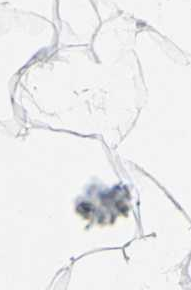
{"staining": {"intensity": "negative", "quantity": "none", "location": "none"}, "tissue": "adipose tissue", "cell_type": "Adipocytes", "image_type": "normal", "snomed": [{"axis": "morphology", "description": "Normal tissue, NOS"}, {"axis": "topography", "description": "Breast"}, {"axis": "topography", "description": "Adipose tissue"}], "caption": "IHC histopathology image of unremarkable adipose tissue: adipose tissue stained with DAB (3,3'-diaminobenzidine) exhibits no significant protein positivity in adipocytes. (DAB (3,3'-diaminobenzidine) immunohistochemistry, high magnification).", "gene": "GRAMD2B", "patient": {"sex": "female", "age": 25}}